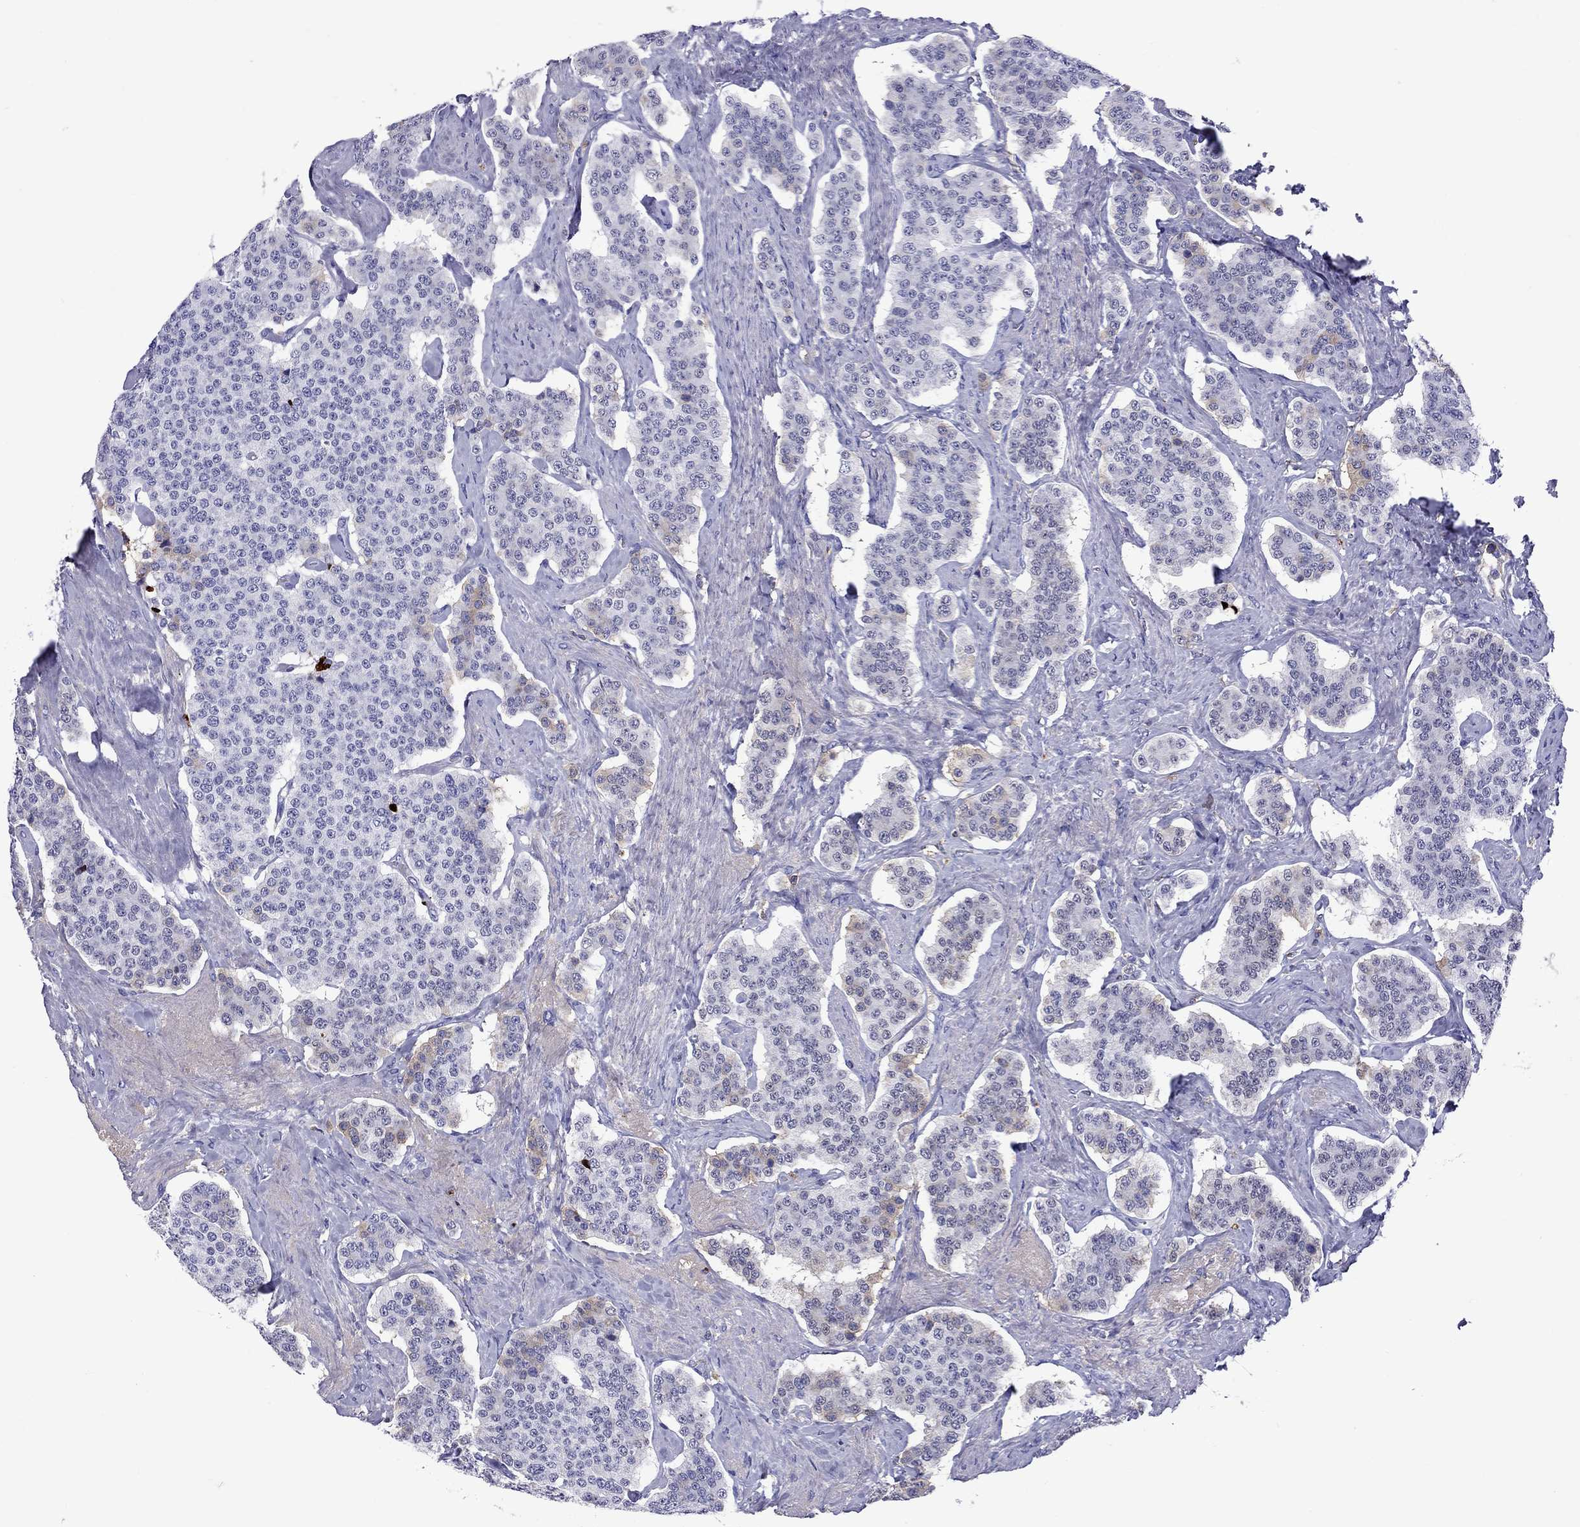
{"staining": {"intensity": "negative", "quantity": "none", "location": "none"}, "tissue": "carcinoid", "cell_type": "Tumor cells", "image_type": "cancer", "snomed": [{"axis": "morphology", "description": "Carcinoid, malignant, NOS"}, {"axis": "topography", "description": "Small intestine"}], "caption": "IHC photomicrograph of human carcinoid stained for a protein (brown), which displays no positivity in tumor cells. The staining is performed using DAB brown chromogen with nuclei counter-stained in using hematoxylin.", "gene": "SERPINA3", "patient": {"sex": "female", "age": 58}}